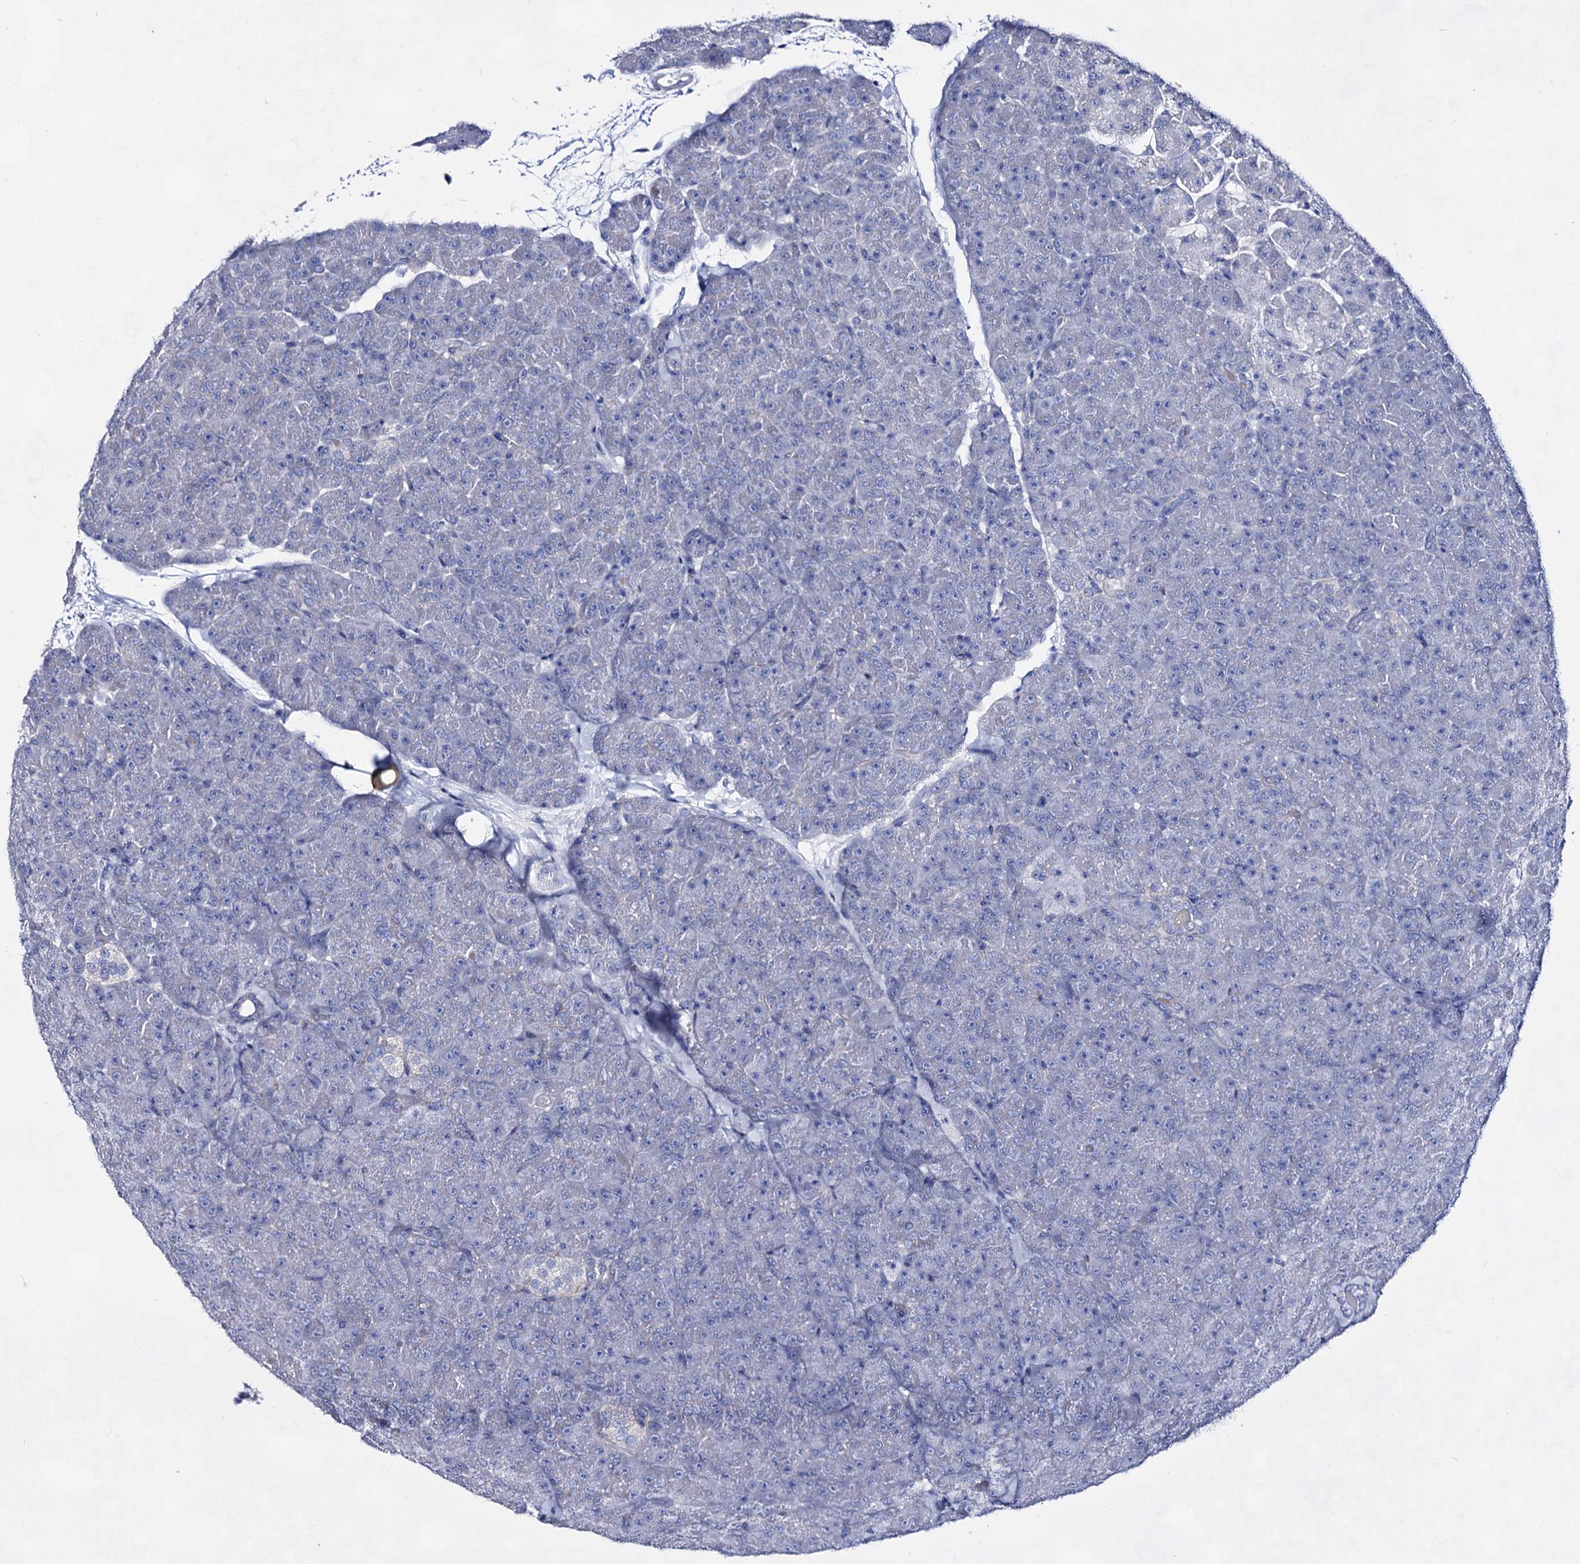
{"staining": {"intensity": "negative", "quantity": "none", "location": "none"}, "tissue": "pancreas", "cell_type": "Exocrine glandular cells", "image_type": "normal", "snomed": [{"axis": "morphology", "description": "Normal tissue, NOS"}, {"axis": "topography", "description": "Pancreas"}], "caption": "This is an IHC photomicrograph of normal pancreas. There is no staining in exocrine glandular cells.", "gene": "PLIN1", "patient": {"sex": "male", "age": 36}}